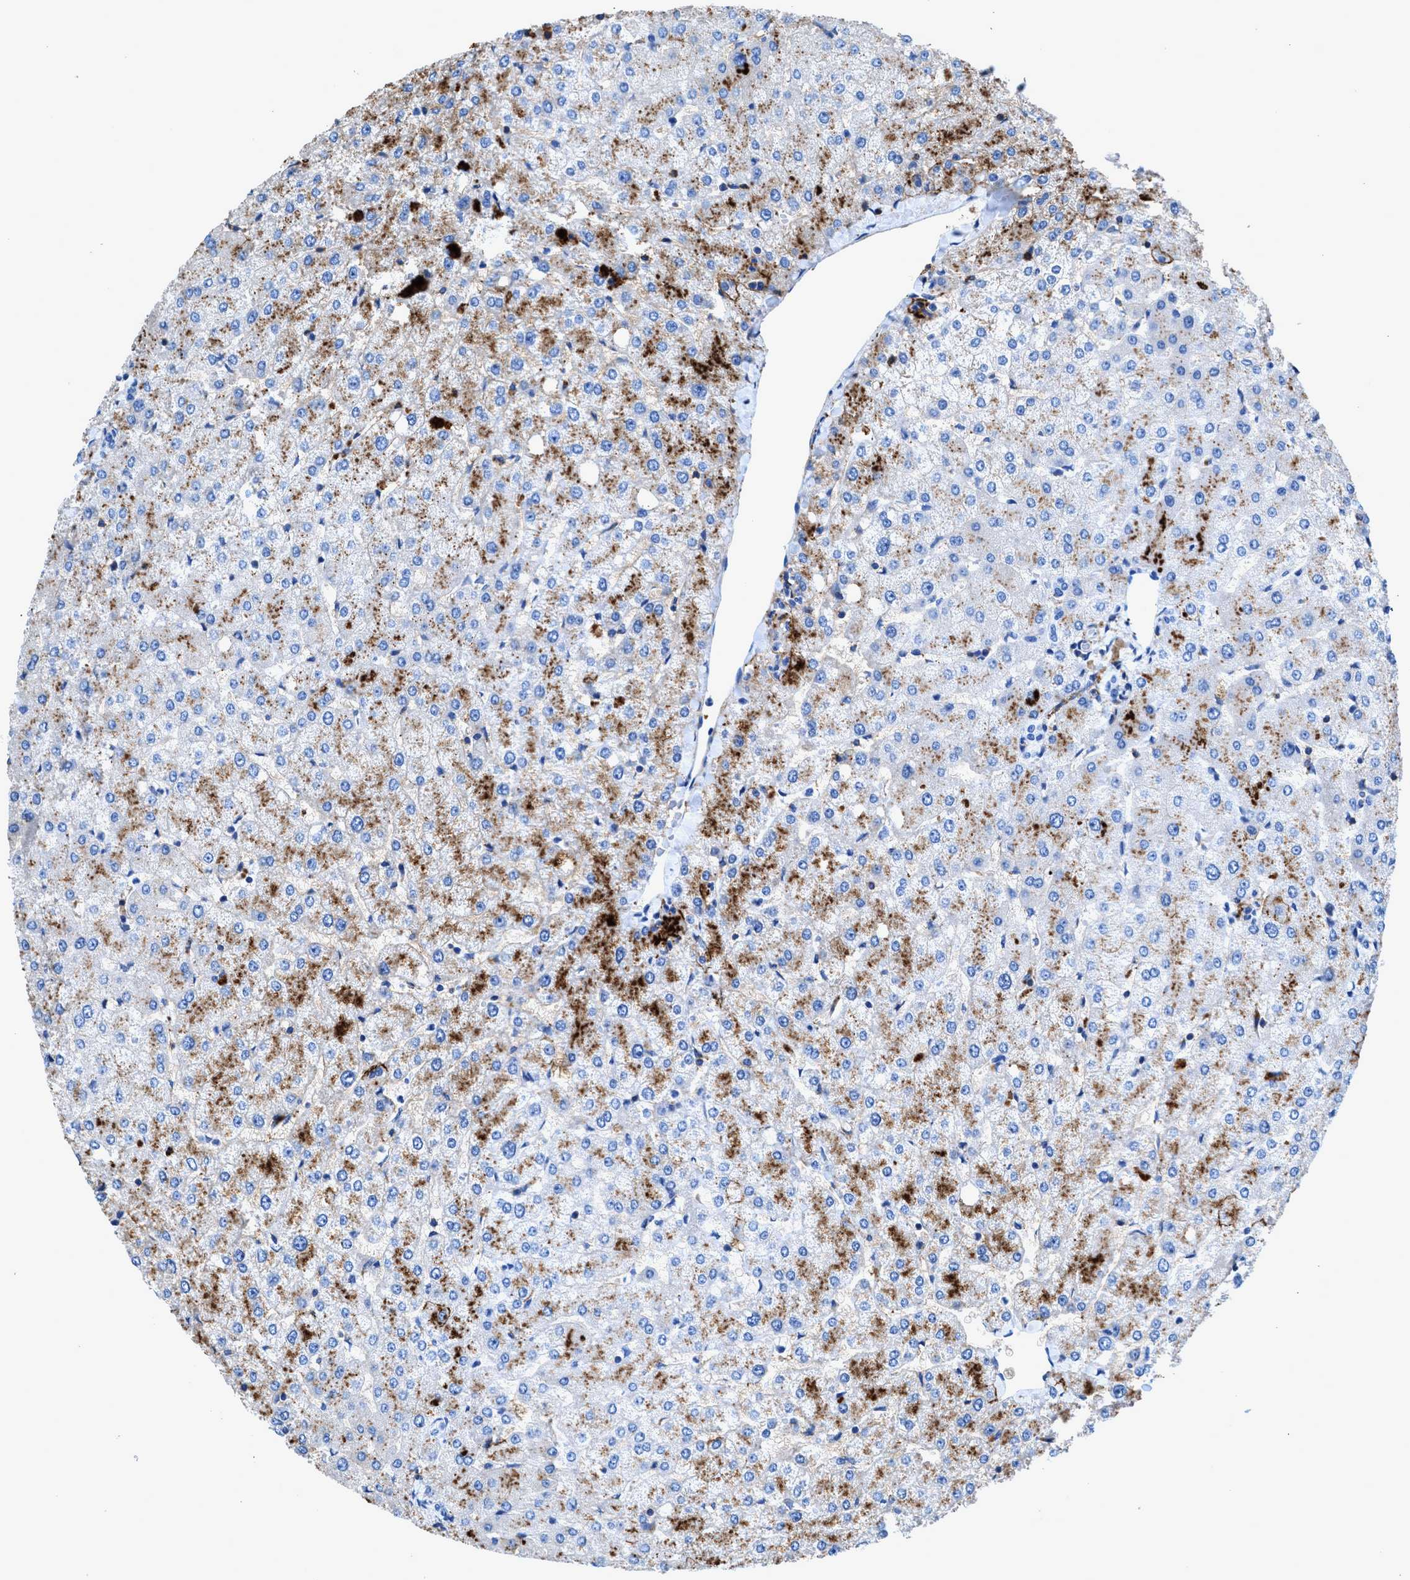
{"staining": {"intensity": "negative", "quantity": "none", "location": "none"}, "tissue": "liver", "cell_type": "Cholangiocytes", "image_type": "normal", "snomed": [{"axis": "morphology", "description": "Normal tissue, NOS"}, {"axis": "topography", "description": "Liver"}], "caption": "This is an immunohistochemistry (IHC) photomicrograph of benign liver. There is no staining in cholangiocytes.", "gene": "KCNQ4", "patient": {"sex": "female", "age": 54}}